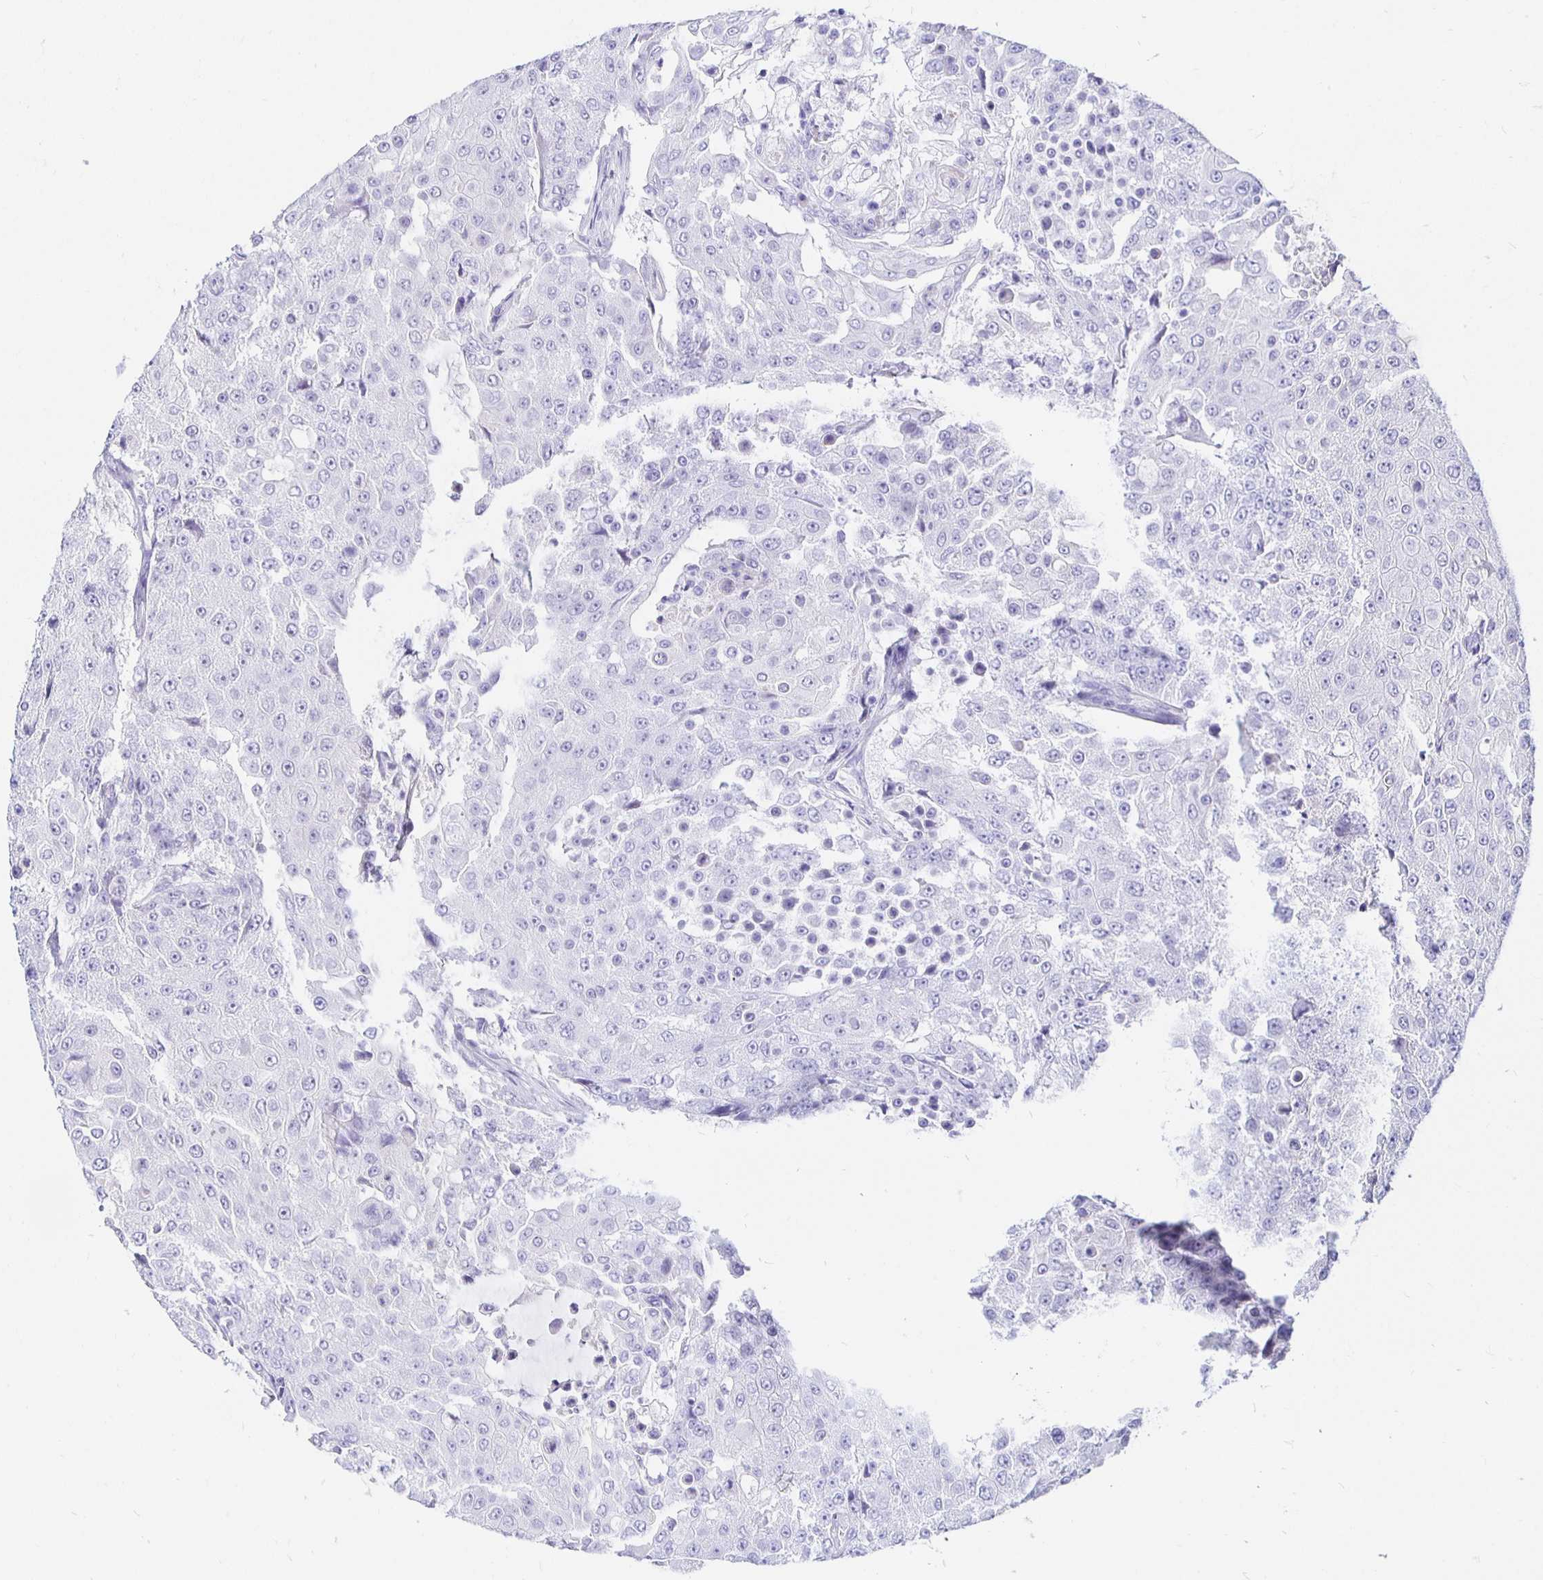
{"staining": {"intensity": "negative", "quantity": "none", "location": "none"}, "tissue": "urothelial cancer", "cell_type": "Tumor cells", "image_type": "cancer", "snomed": [{"axis": "morphology", "description": "Urothelial carcinoma, High grade"}, {"axis": "topography", "description": "Urinary bladder"}], "caption": "Immunohistochemical staining of high-grade urothelial carcinoma shows no significant positivity in tumor cells.", "gene": "UMOD", "patient": {"sex": "female", "age": 63}}